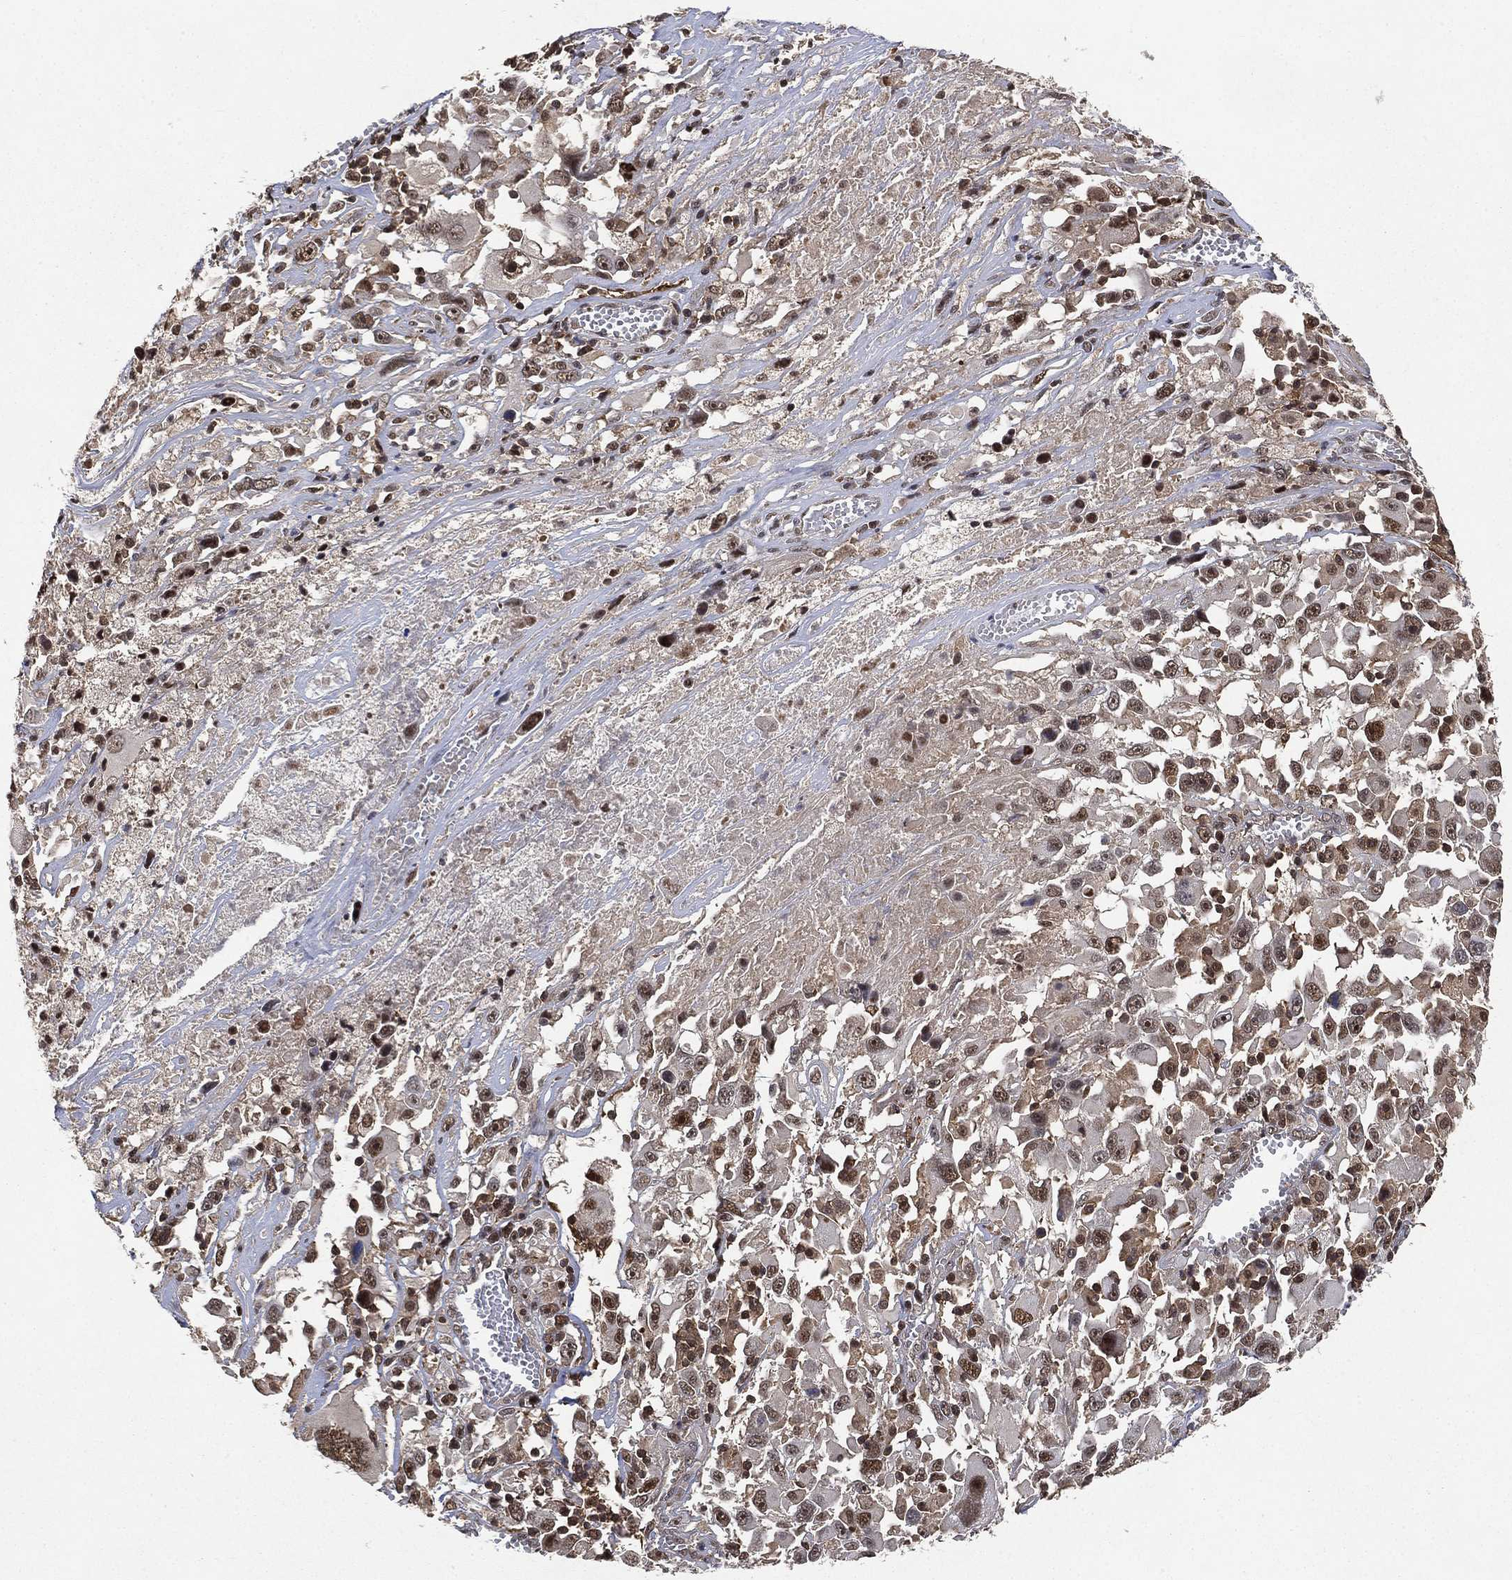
{"staining": {"intensity": "strong", "quantity": "<25%", "location": "nuclear"}, "tissue": "melanoma", "cell_type": "Tumor cells", "image_type": "cancer", "snomed": [{"axis": "morphology", "description": "Malignant melanoma, Metastatic site"}, {"axis": "topography", "description": "Soft tissue"}], "caption": "Strong nuclear expression is appreciated in about <25% of tumor cells in malignant melanoma (metastatic site).", "gene": "WDR26", "patient": {"sex": "male", "age": 50}}